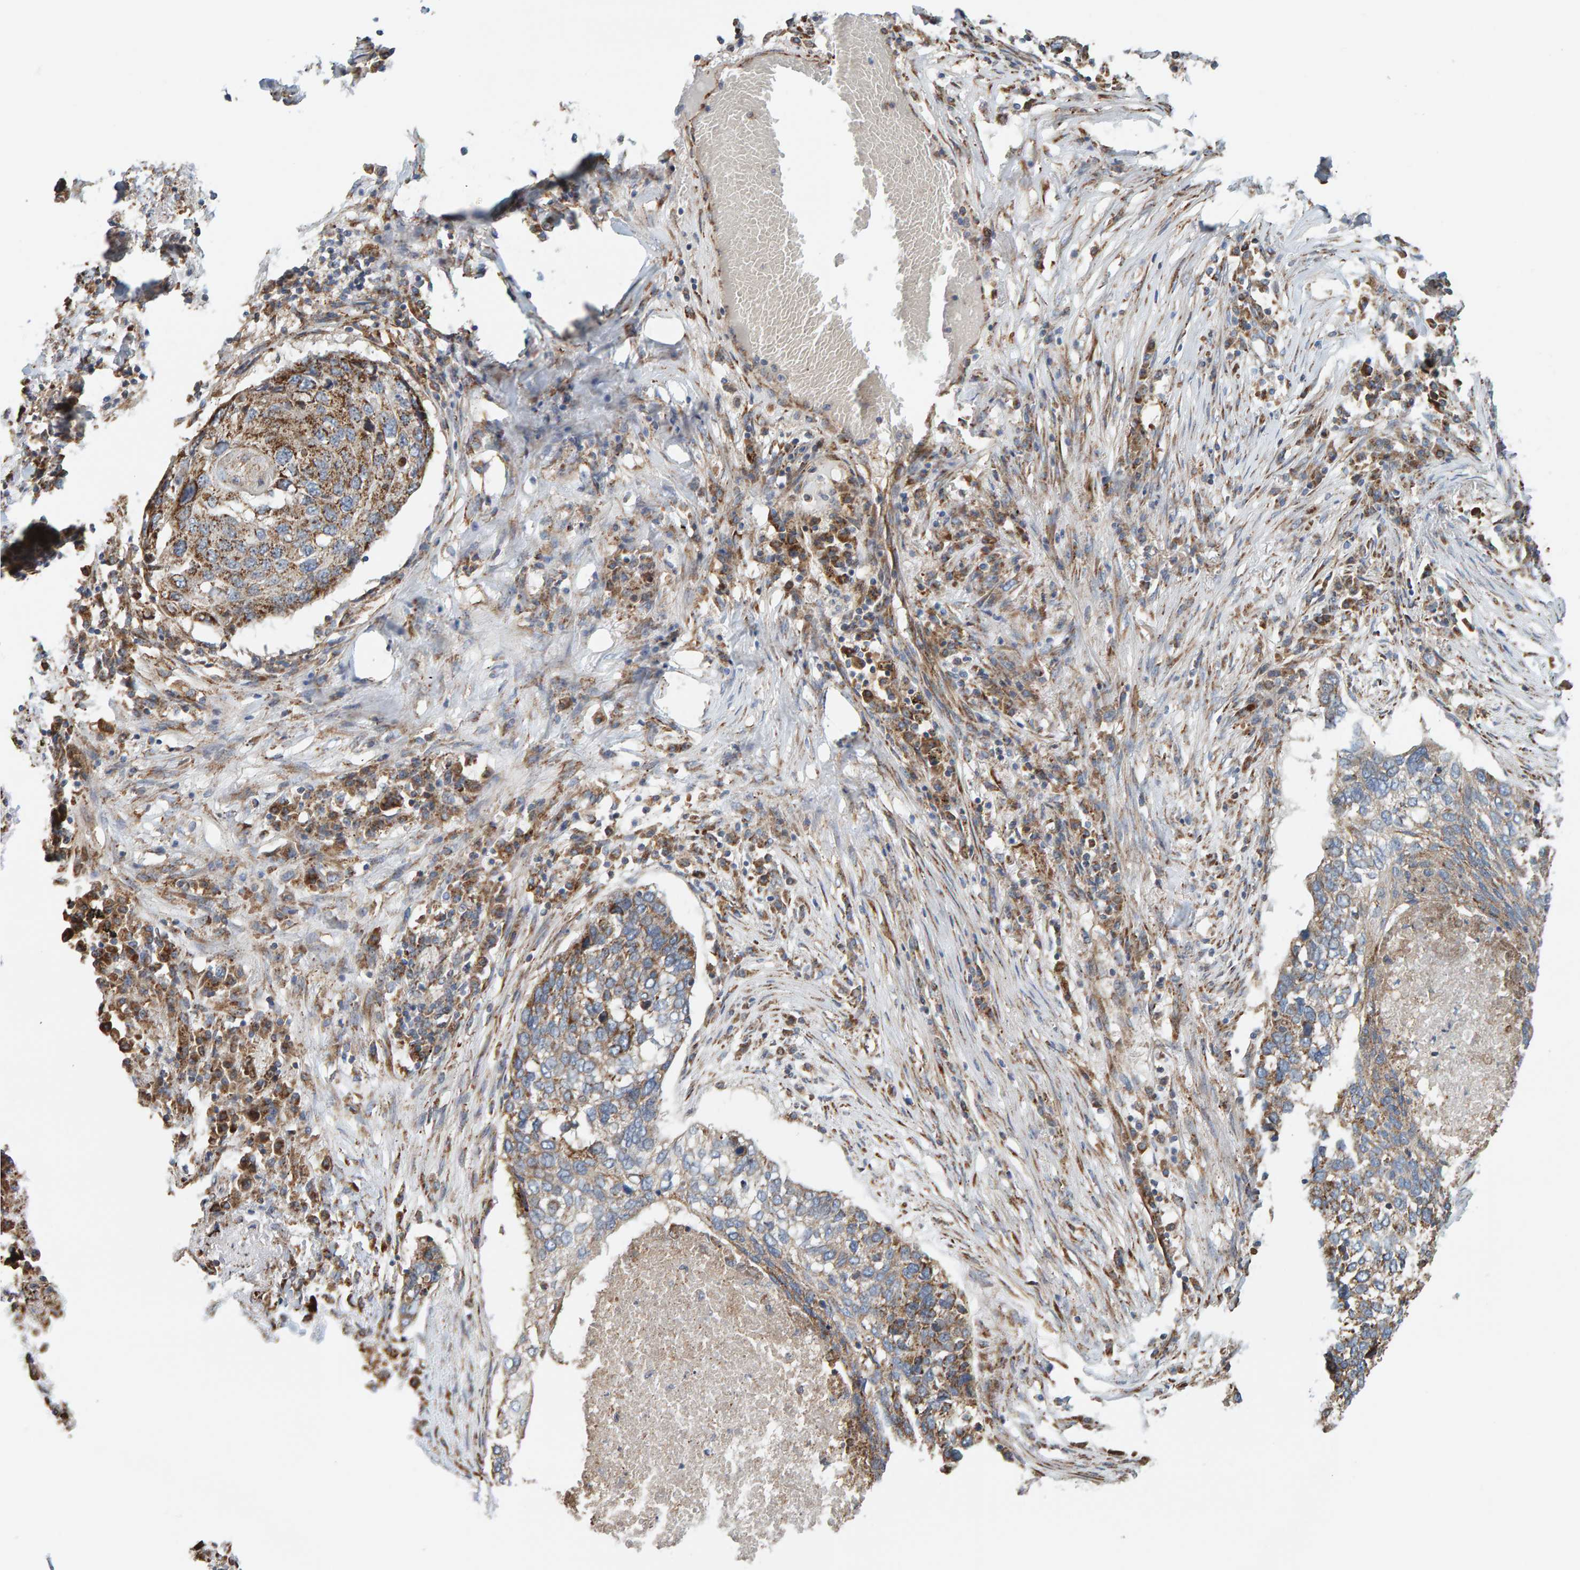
{"staining": {"intensity": "moderate", "quantity": ">75%", "location": "cytoplasmic/membranous"}, "tissue": "lung cancer", "cell_type": "Tumor cells", "image_type": "cancer", "snomed": [{"axis": "morphology", "description": "Squamous cell carcinoma, NOS"}, {"axis": "topography", "description": "Lung"}], "caption": "Immunohistochemical staining of lung cancer (squamous cell carcinoma) displays medium levels of moderate cytoplasmic/membranous protein positivity in approximately >75% of tumor cells.", "gene": "MRPL45", "patient": {"sex": "female", "age": 63}}